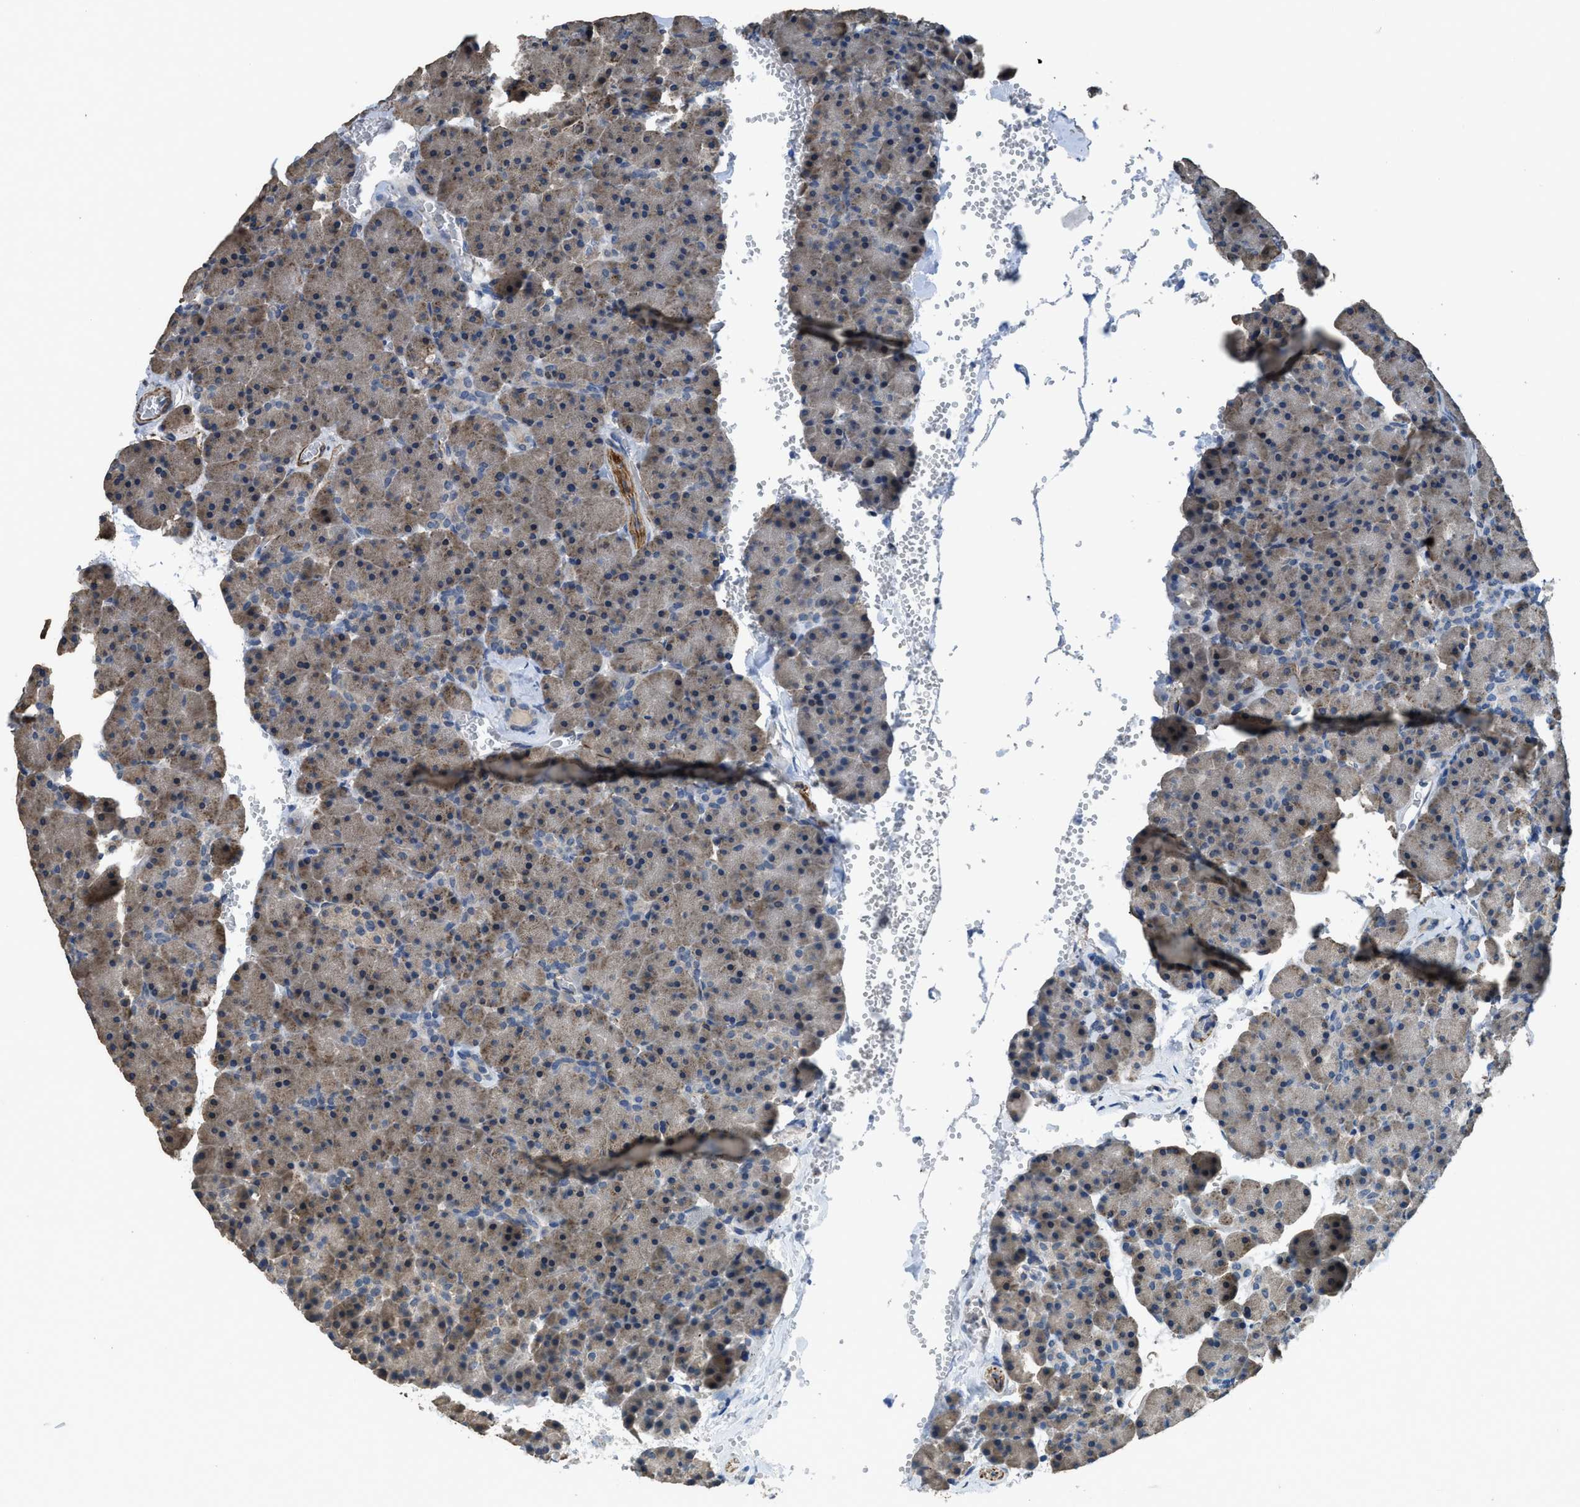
{"staining": {"intensity": "weak", "quantity": "<25%", "location": "cytoplasmic/membranous"}, "tissue": "pancreas", "cell_type": "Exocrine glandular cells", "image_type": "normal", "snomed": [{"axis": "morphology", "description": "Normal tissue, NOS"}, {"axis": "topography", "description": "Pancreas"}], "caption": "Immunohistochemistry image of benign human pancreas stained for a protein (brown), which reveals no staining in exocrine glandular cells.", "gene": "SYNM", "patient": {"sex": "female", "age": 35}}